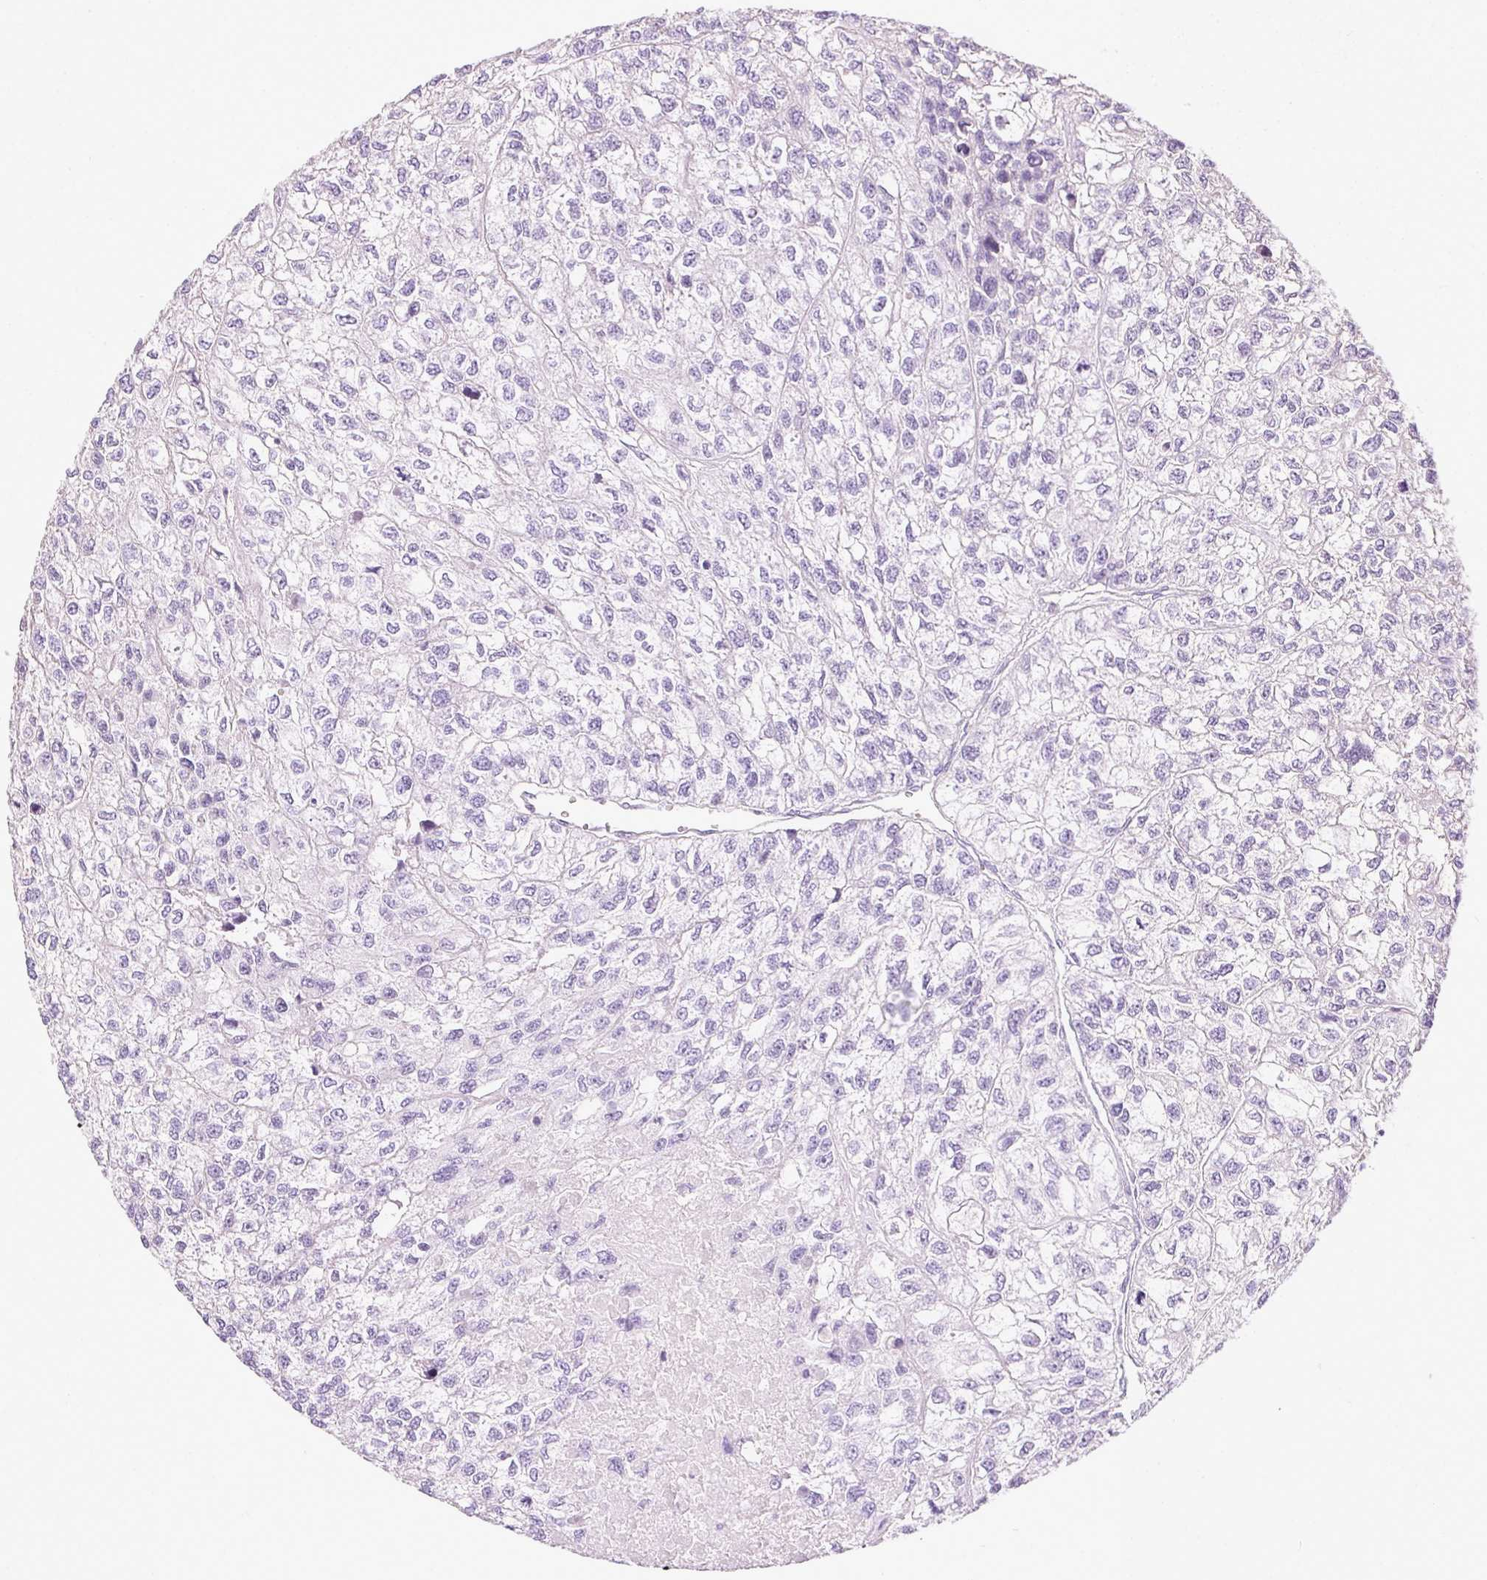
{"staining": {"intensity": "negative", "quantity": "none", "location": "none"}, "tissue": "renal cancer", "cell_type": "Tumor cells", "image_type": "cancer", "snomed": [{"axis": "morphology", "description": "Adenocarcinoma, NOS"}, {"axis": "topography", "description": "Kidney"}], "caption": "Immunohistochemistry histopathology image of adenocarcinoma (renal) stained for a protein (brown), which displays no expression in tumor cells. (DAB IHC visualized using brightfield microscopy, high magnification).", "gene": "SYCE2", "patient": {"sex": "male", "age": 56}}